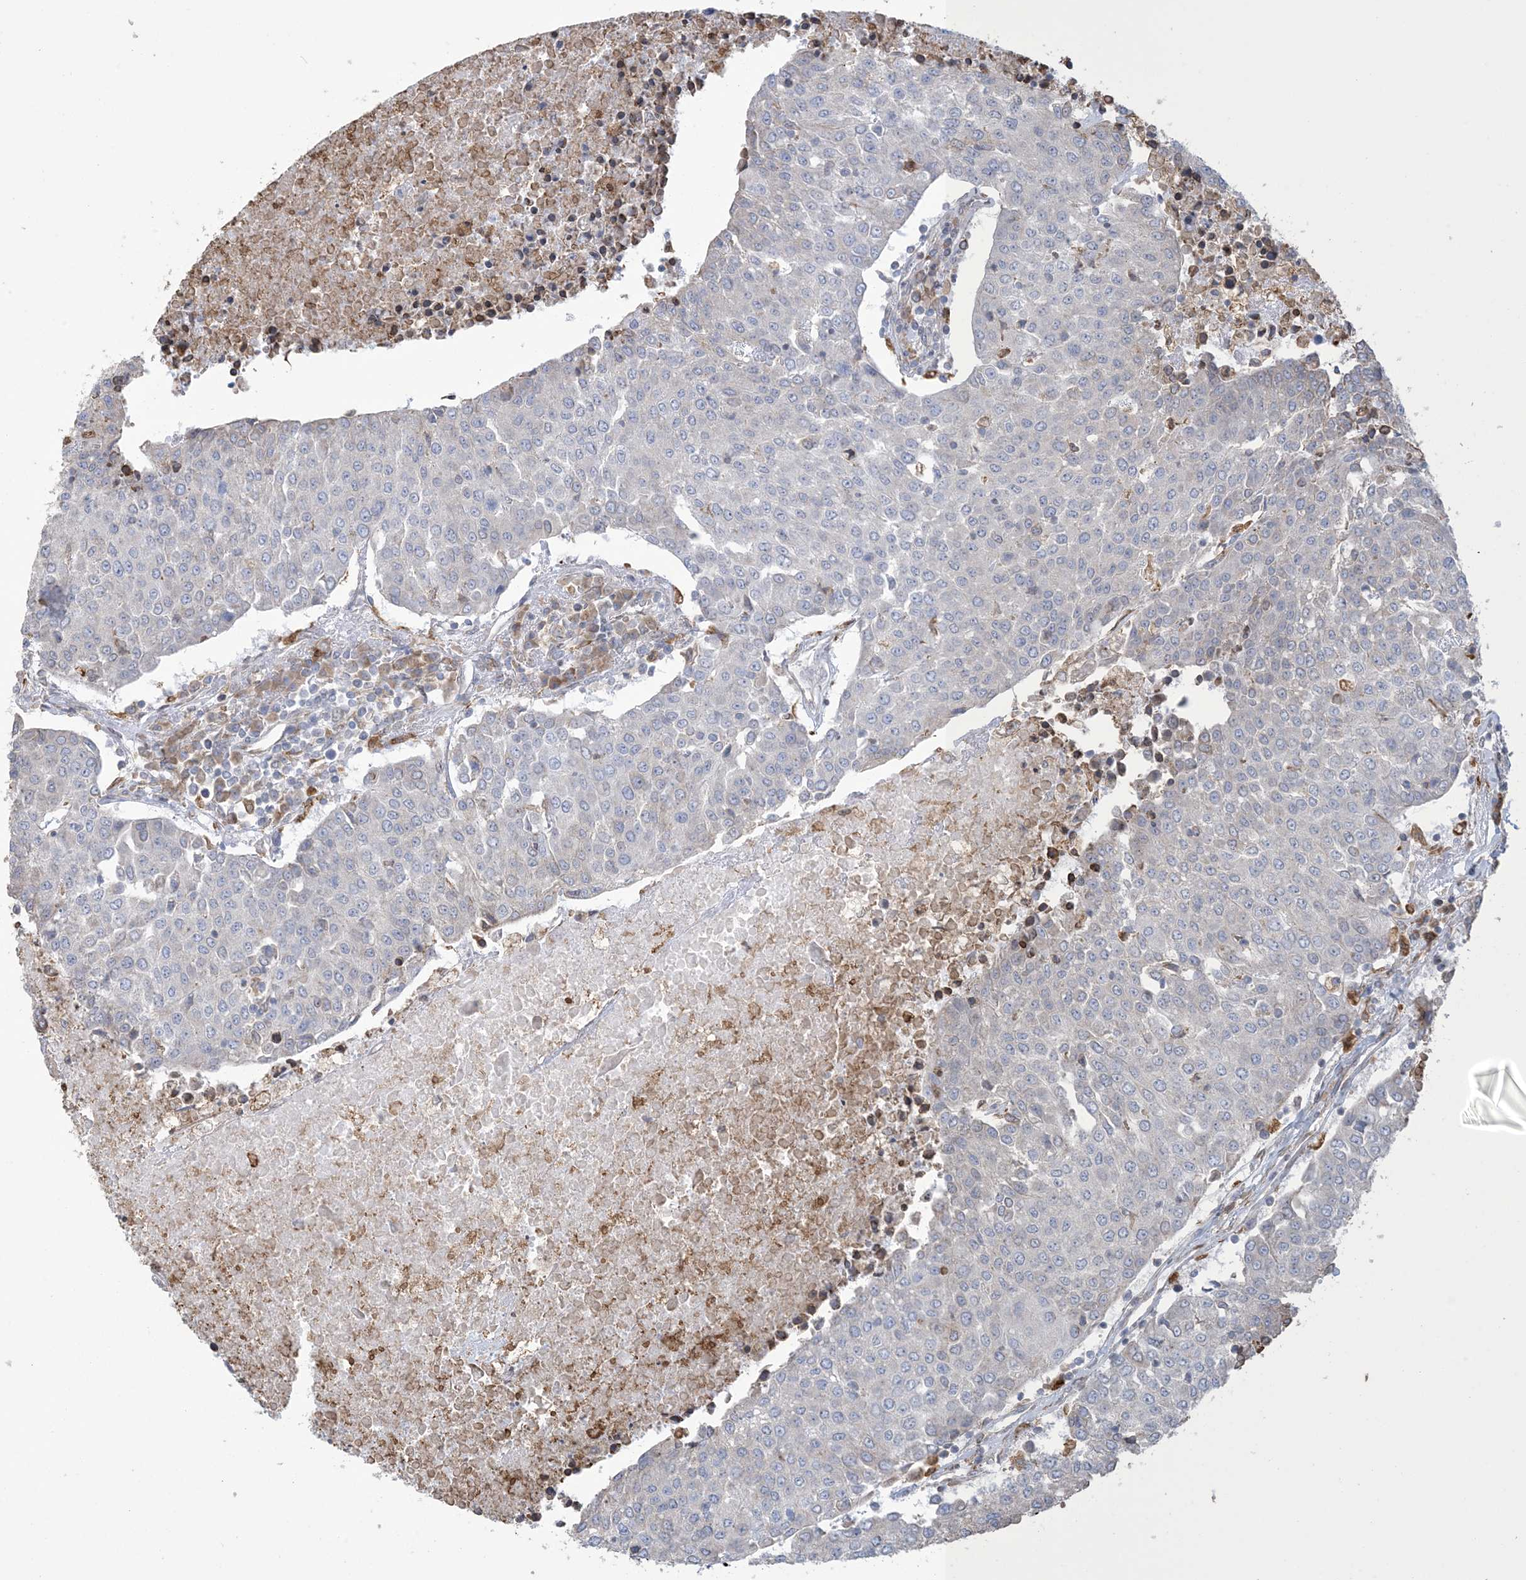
{"staining": {"intensity": "negative", "quantity": "none", "location": "none"}, "tissue": "urothelial cancer", "cell_type": "Tumor cells", "image_type": "cancer", "snomed": [{"axis": "morphology", "description": "Urothelial carcinoma, High grade"}, {"axis": "topography", "description": "Urinary bladder"}], "caption": "A micrograph of urothelial cancer stained for a protein demonstrates no brown staining in tumor cells.", "gene": "SHANK1", "patient": {"sex": "female", "age": 85}}